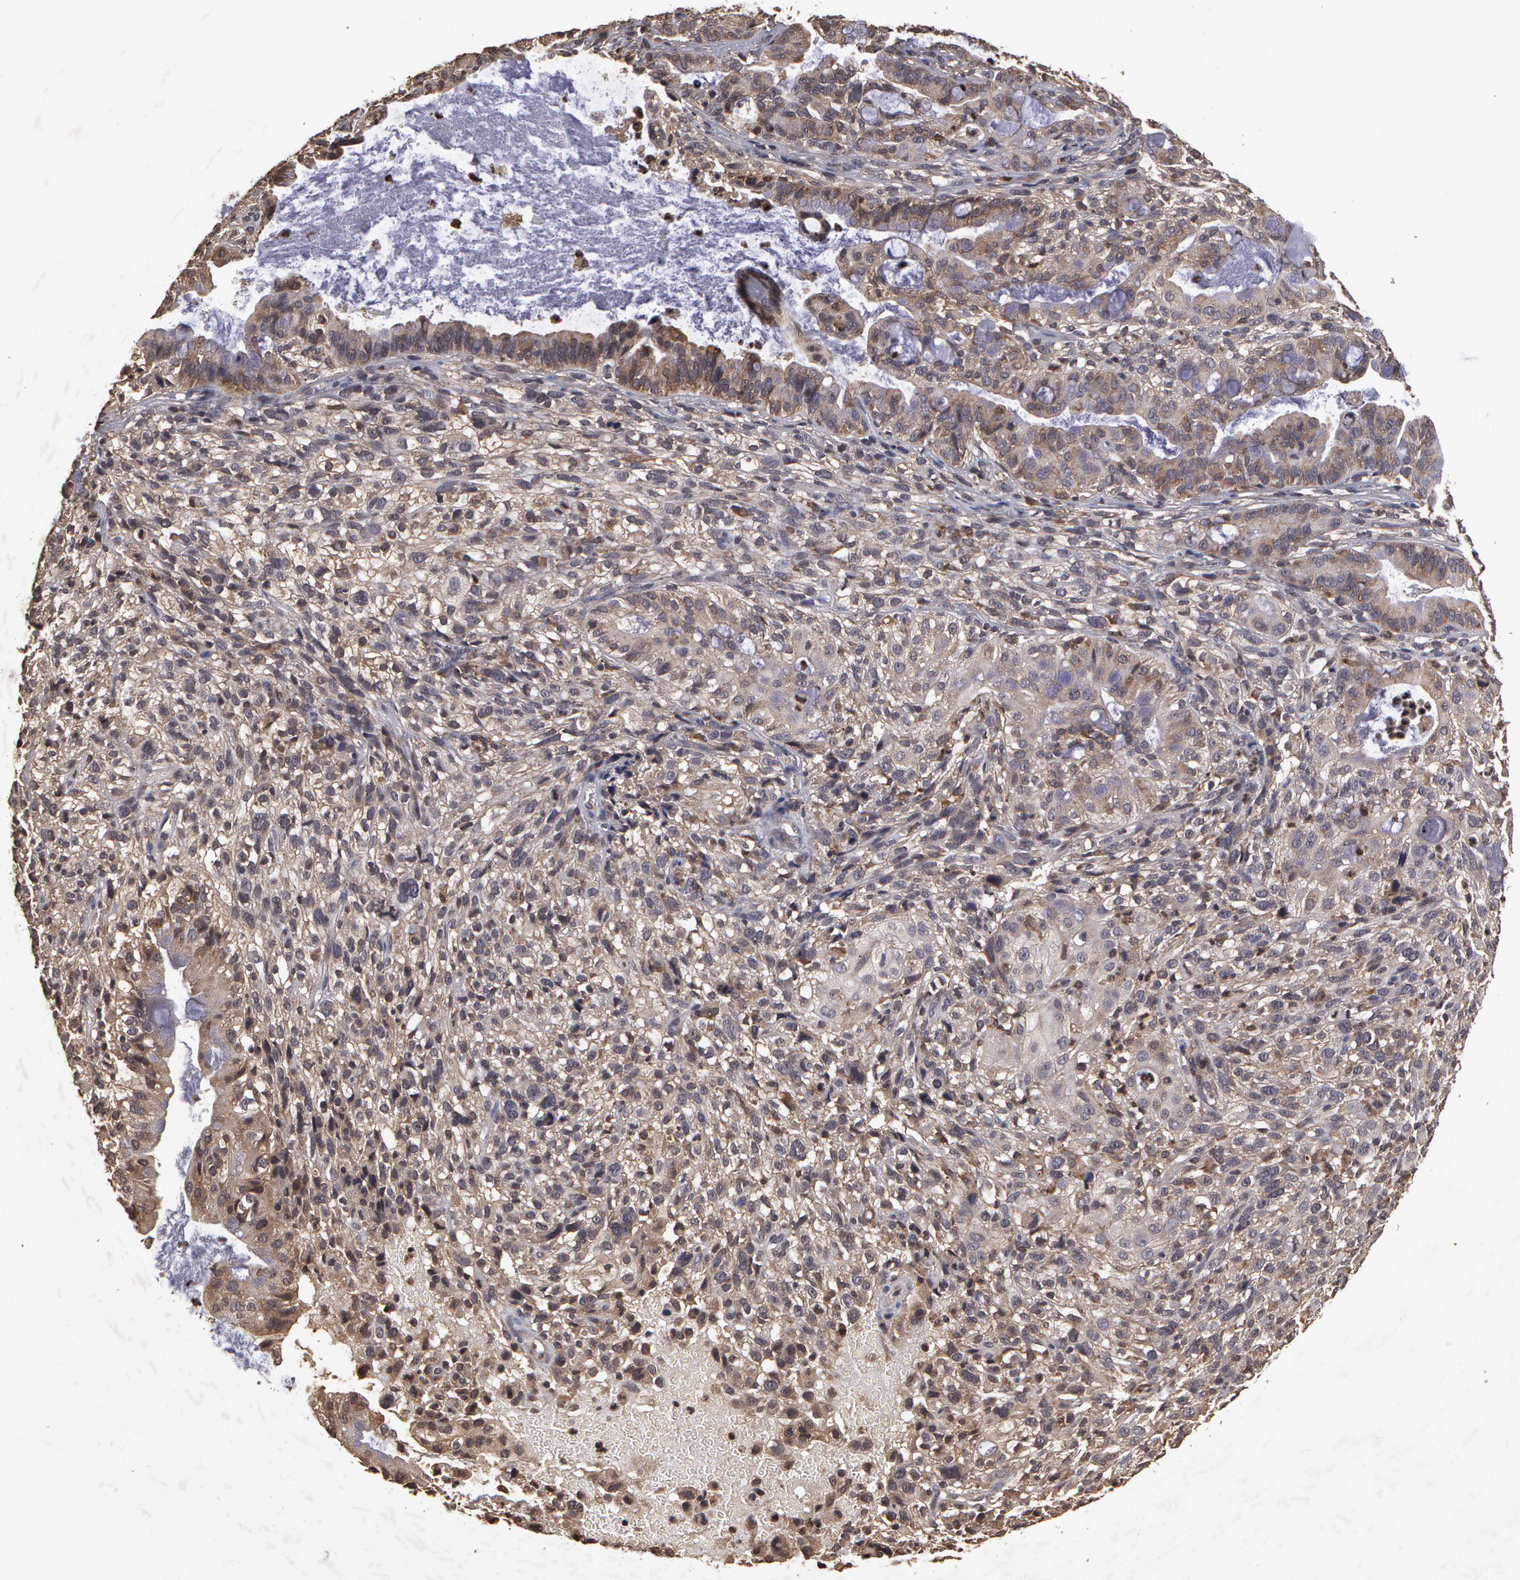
{"staining": {"intensity": "negative", "quantity": "none", "location": "none"}, "tissue": "cervical cancer", "cell_type": "Tumor cells", "image_type": "cancer", "snomed": [{"axis": "morphology", "description": "Adenocarcinoma, NOS"}, {"axis": "topography", "description": "Cervix"}], "caption": "Immunohistochemistry histopathology image of human cervical cancer stained for a protein (brown), which shows no positivity in tumor cells. (DAB (3,3'-diaminobenzidine) immunohistochemistry (IHC) with hematoxylin counter stain).", "gene": "CALR", "patient": {"sex": "female", "age": 41}}